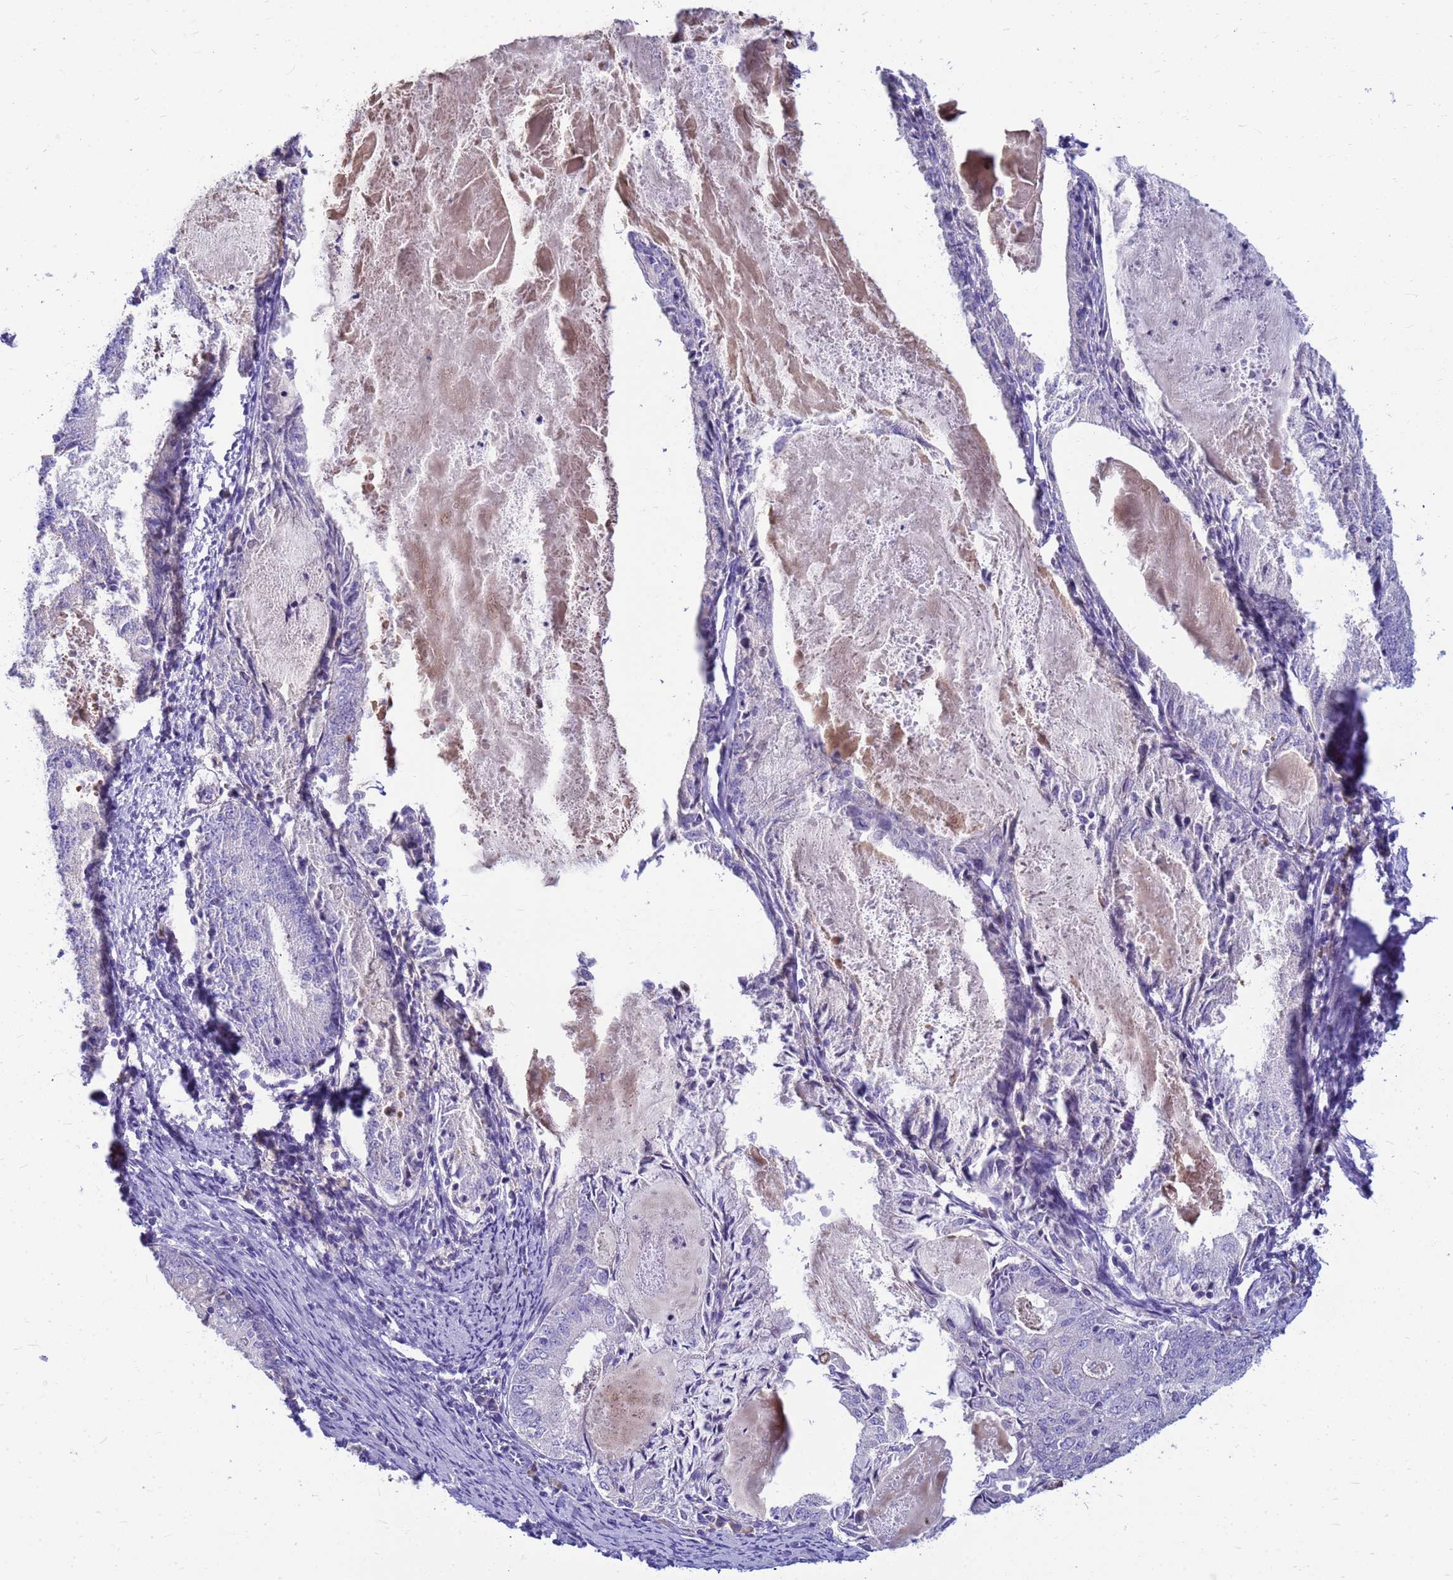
{"staining": {"intensity": "negative", "quantity": "none", "location": "none"}, "tissue": "endometrial cancer", "cell_type": "Tumor cells", "image_type": "cancer", "snomed": [{"axis": "morphology", "description": "Adenocarcinoma, NOS"}, {"axis": "topography", "description": "Endometrium"}], "caption": "Immunohistochemistry of endometrial cancer (adenocarcinoma) reveals no staining in tumor cells. The staining was performed using DAB to visualize the protein expression in brown, while the nuclei were stained in blue with hematoxylin (Magnification: 20x).", "gene": "DPRX", "patient": {"sex": "female", "age": 57}}